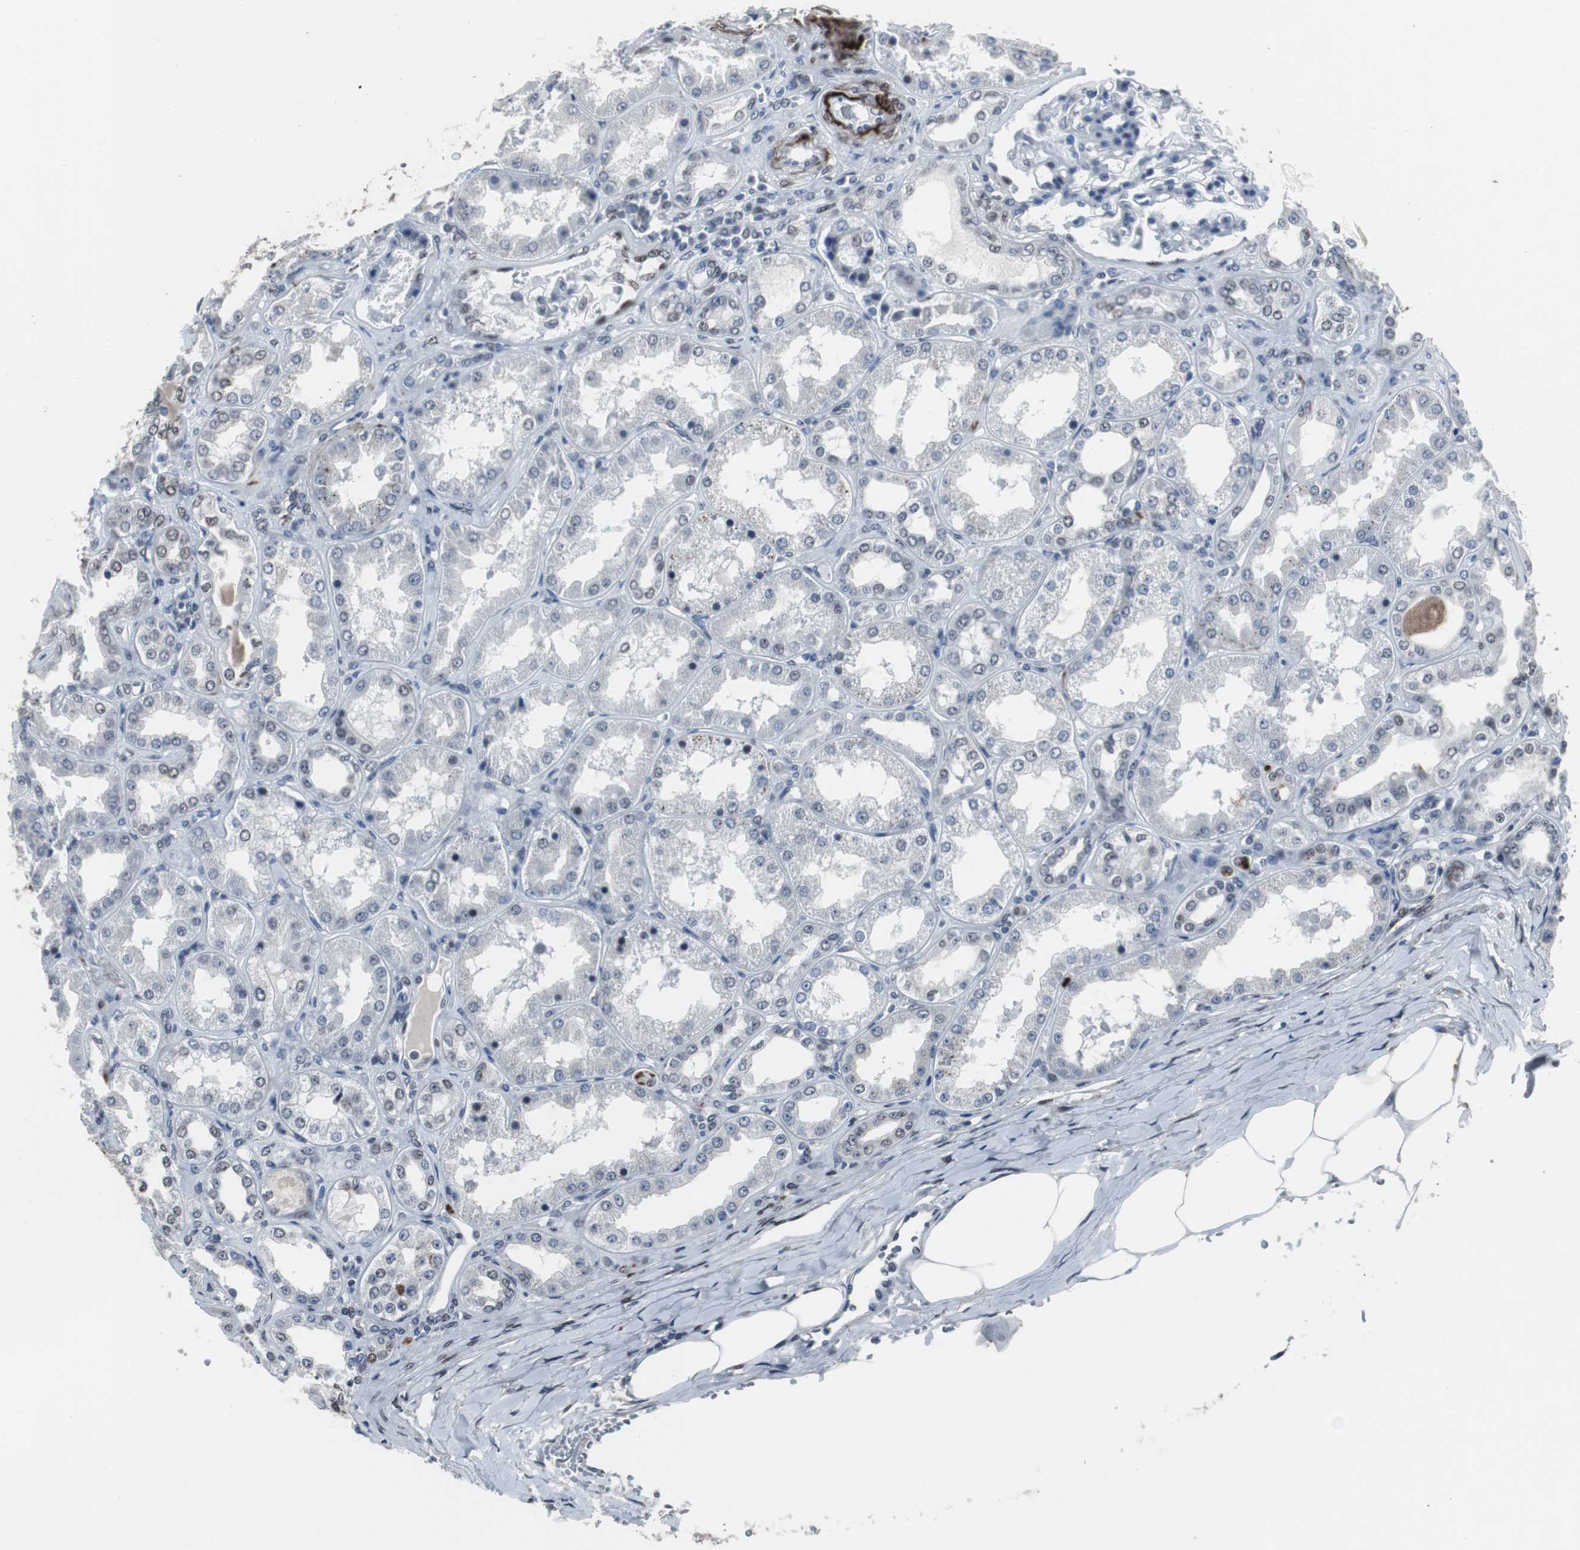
{"staining": {"intensity": "negative", "quantity": "none", "location": "none"}, "tissue": "kidney", "cell_type": "Cells in glomeruli", "image_type": "normal", "snomed": [{"axis": "morphology", "description": "Normal tissue, NOS"}, {"axis": "topography", "description": "Kidney"}], "caption": "High magnification brightfield microscopy of unremarkable kidney stained with DAB (brown) and counterstained with hematoxylin (blue): cells in glomeruli show no significant expression.", "gene": "FOXP4", "patient": {"sex": "female", "age": 56}}